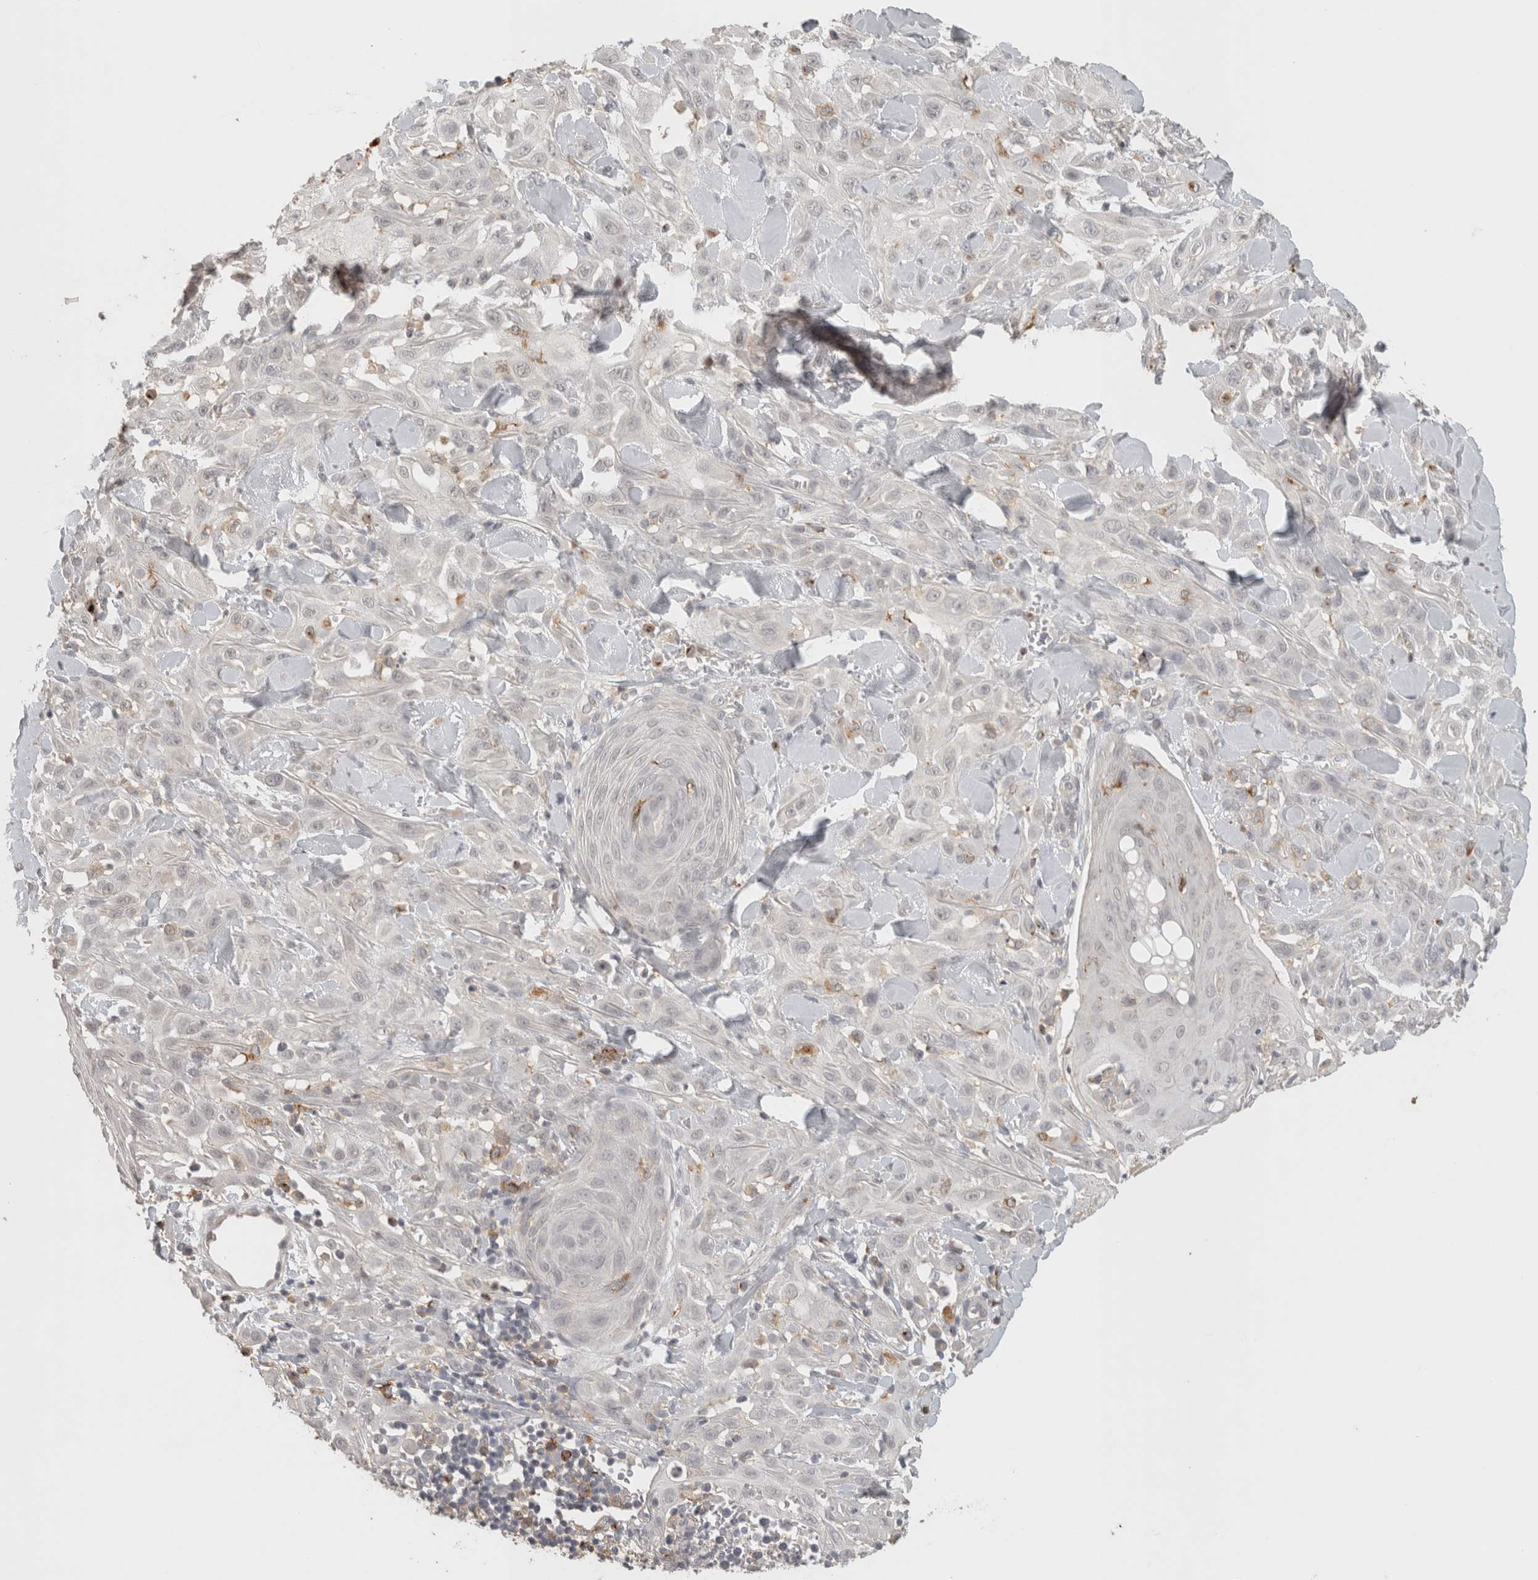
{"staining": {"intensity": "negative", "quantity": "none", "location": "none"}, "tissue": "skin cancer", "cell_type": "Tumor cells", "image_type": "cancer", "snomed": [{"axis": "morphology", "description": "Squamous cell carcinoma, NOS"}, {"axis": "topography", "description": "Skin"}], "caption": "There is no significant expression in tumor cells of skin cancer (squamous cell carcinoma).", "gene": "HAVCR2", "patient": {"sex": "male", "age": 24}}